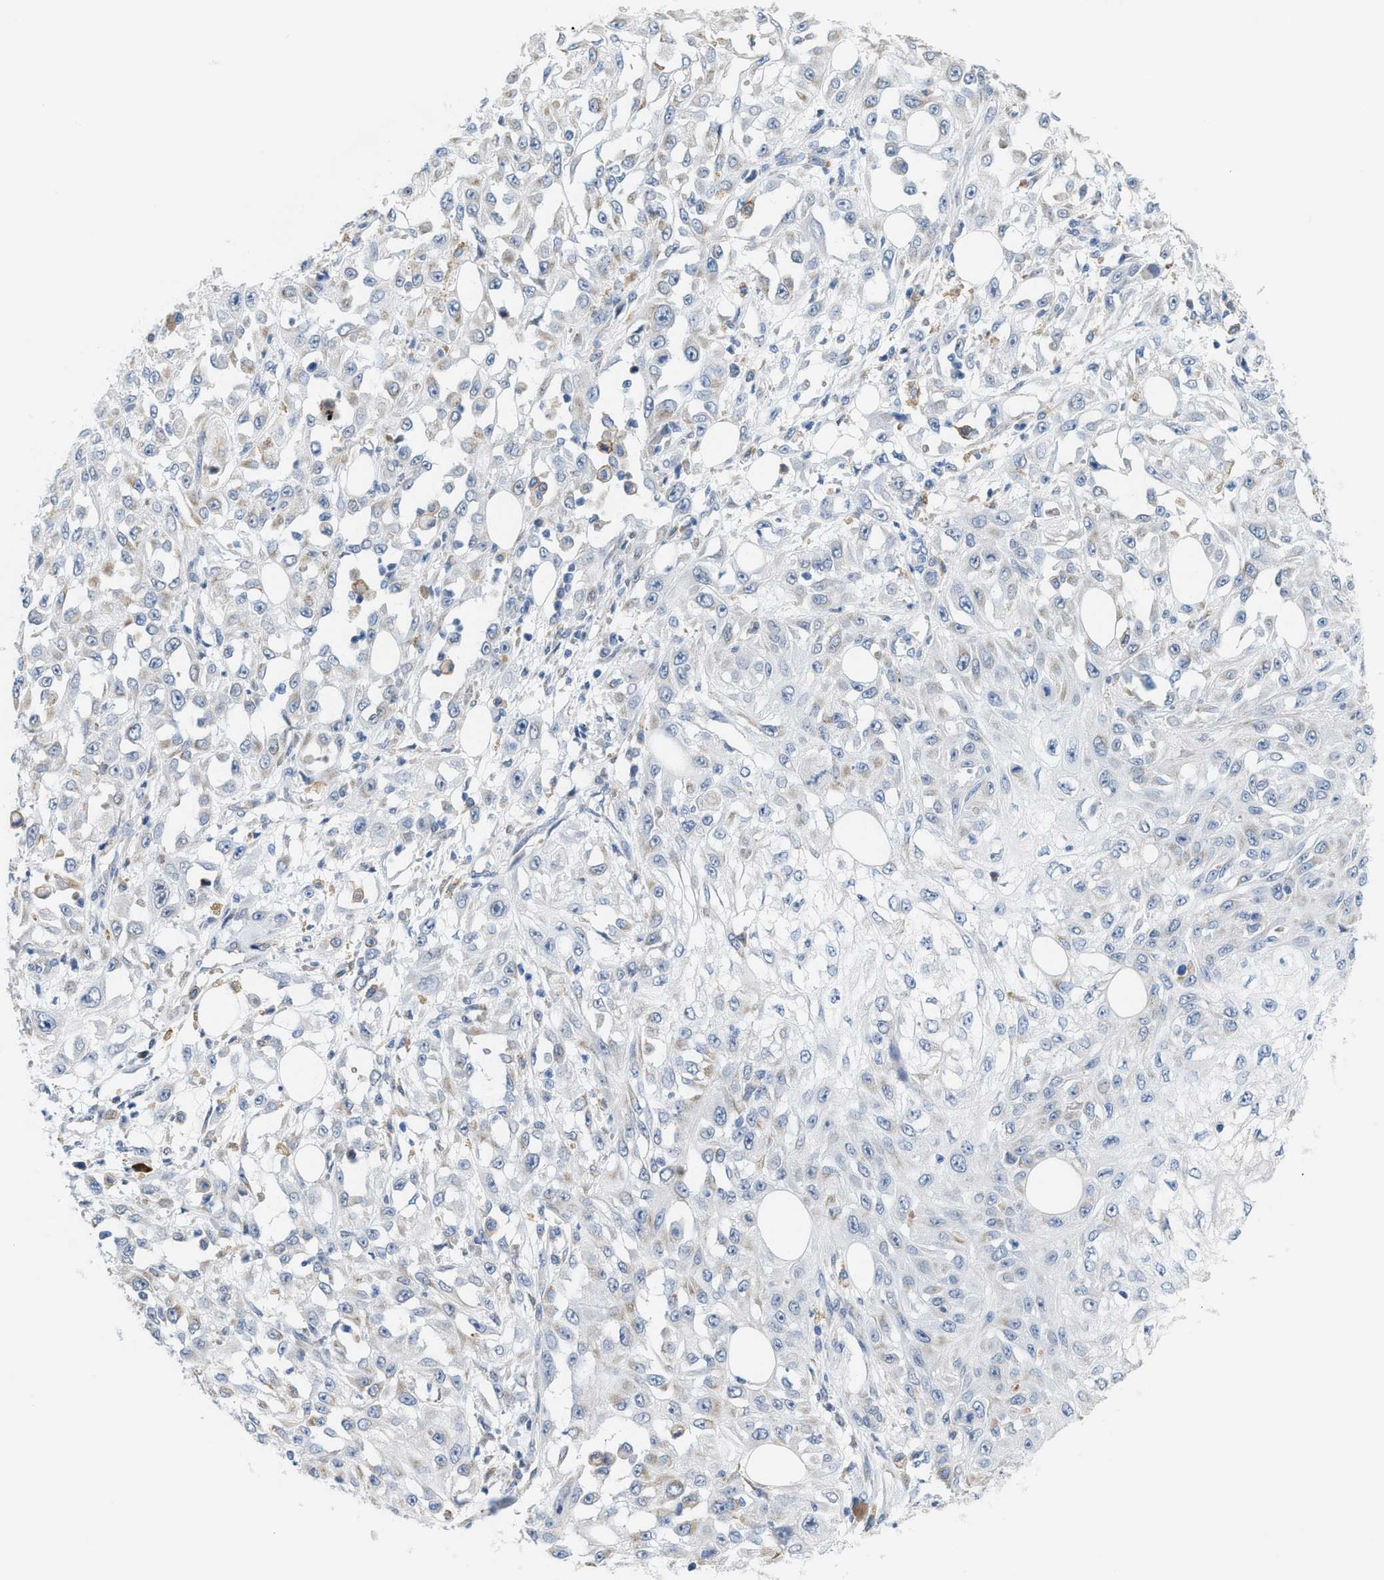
{"staining": {"intensity": "negative", "quantity": "none", "location": "none"}, "tissue": "skin cancer", "cell_type": "Tumor cells", "image_type": "cancer", "snomed": [{"axis": "morphology", "description": "Squamous cell carcinoma, NOS"}, {"axis": "morphology", "description": "Squamous cell carcinoma, metastatic, NOS"}, {"axis": "topography", "description": "Skin"}, {"axis": "topography", "description": "Lymph node"}], "caption": "High power microscopy histopathology image of an immunohistochemistry photomicrograph of squamous cell carcinoma (skin), revealing no significant positivity in tumor cells.", "gene": "KIFC3", "patient": {"sex": "male", "age": 75}}